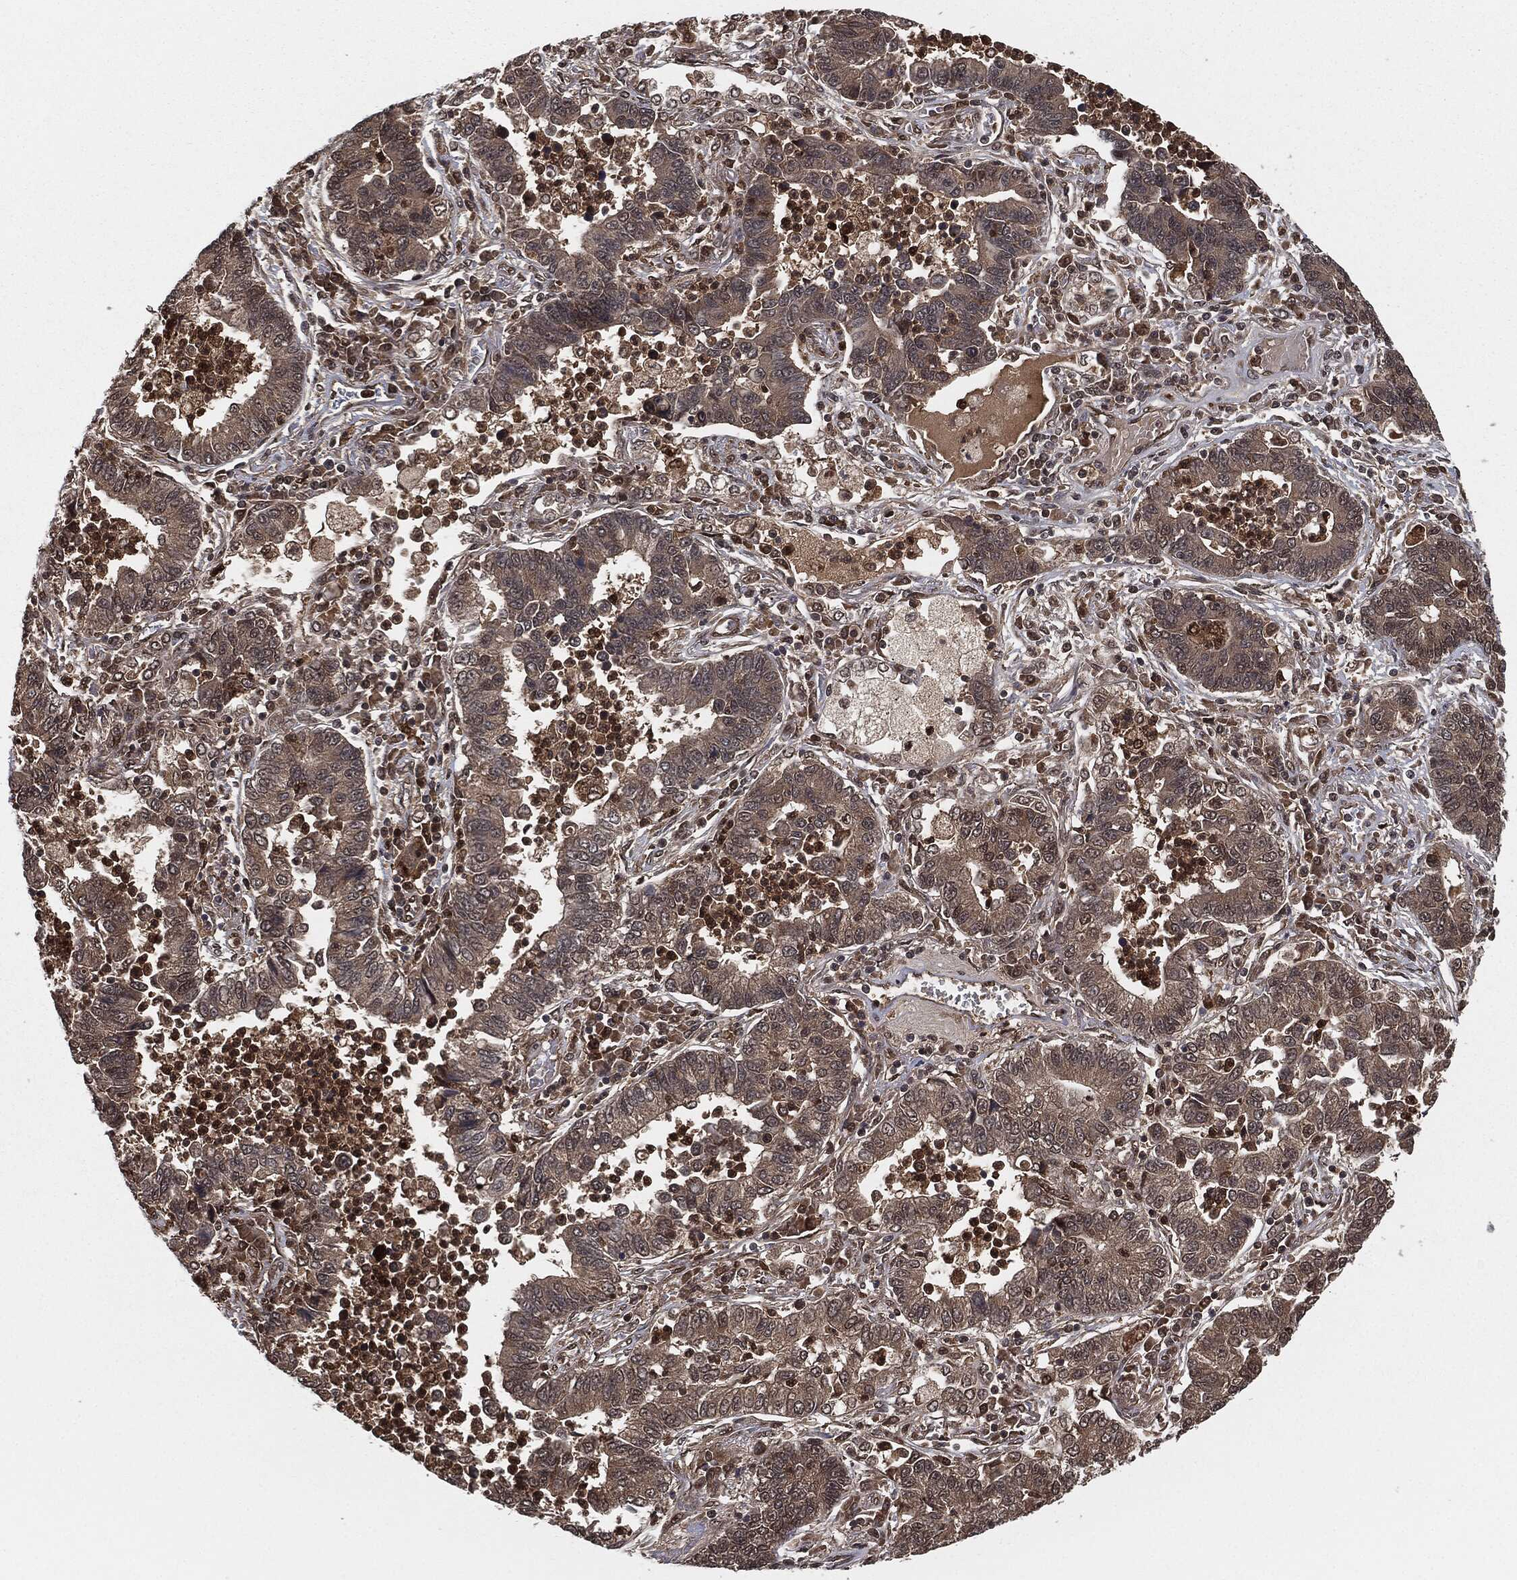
{"staining": {"intensity": "weak", "quantity": "<25%", "location": "cytoplasmic/membranous"}, "tissue": "lung cancer", "cell_type": "Tumor cells", "image_type": "cancer", "snomed": [{"axis": "morphology", "description": "Adenocarcinoma, NOS"}, {"axis": "topography", "description": "Lung"}], "caption": "This image is of adenocarcinoma (lung) stained with immunohistochemistry to label a protein in brown with the nuclei are counter-stained blue. There is no positivity in tumor cells. (DAB IHC, high magnification).", "gene": "CAPRIN2", "patient": {"sex": "female", "age": 57}}